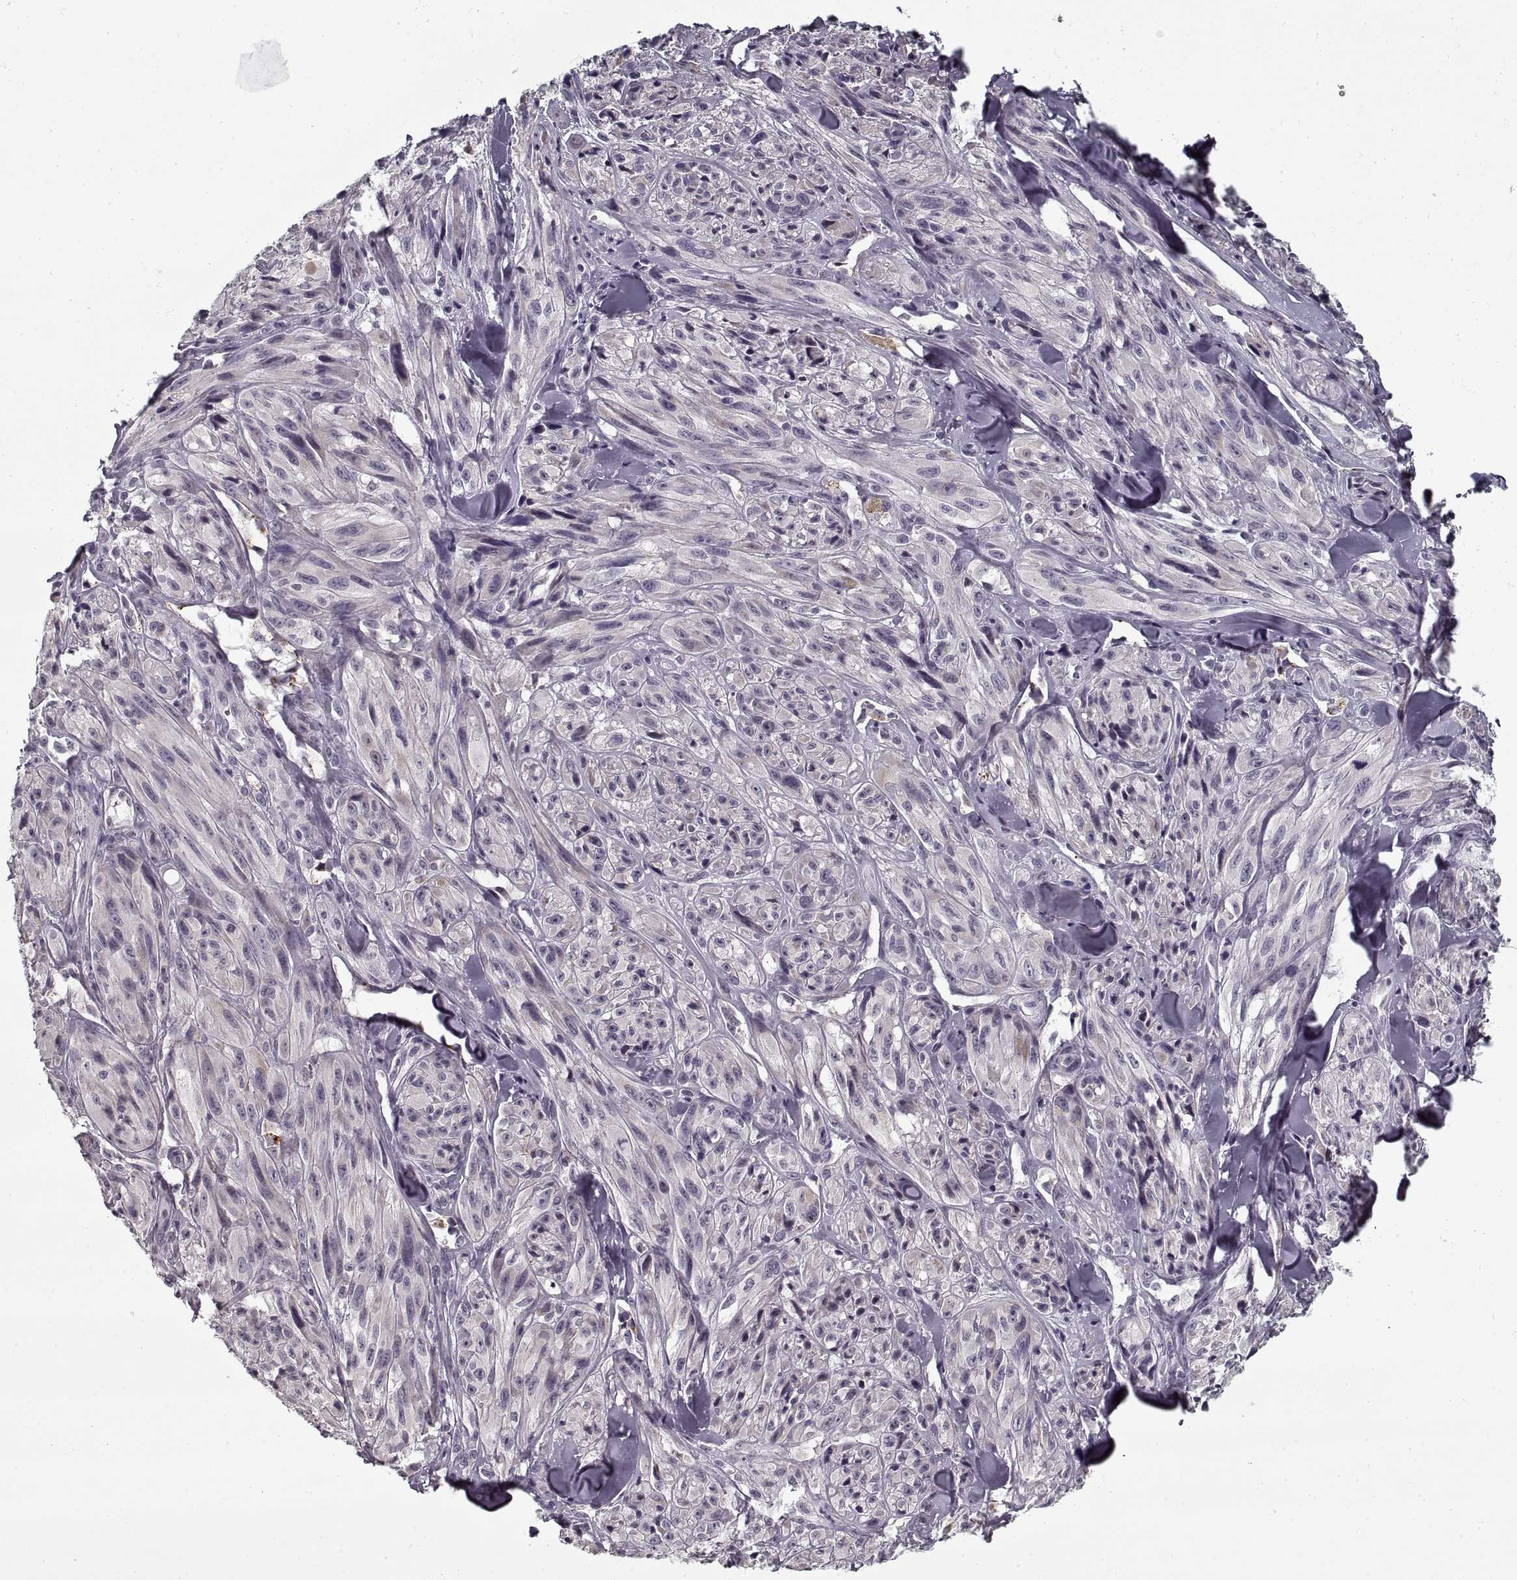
{"staining": {"intensity": "negative", "quantity": "none", "location": "none"}, "tissue": "melanoma", "cell_type": "Tumor cells", "image_type": "cancer", "snomed": [{"axis": "morphology", "description": "Malignant melanoma, NOS"}, {"axis": "topography", "description": "Skin"}], "caption": "Human malignant melanoma stained for a protein using IHC exhibits no expression in tumor cells.", "gene": "GAD2", "patient": {"sex": "male", "age": 67}}